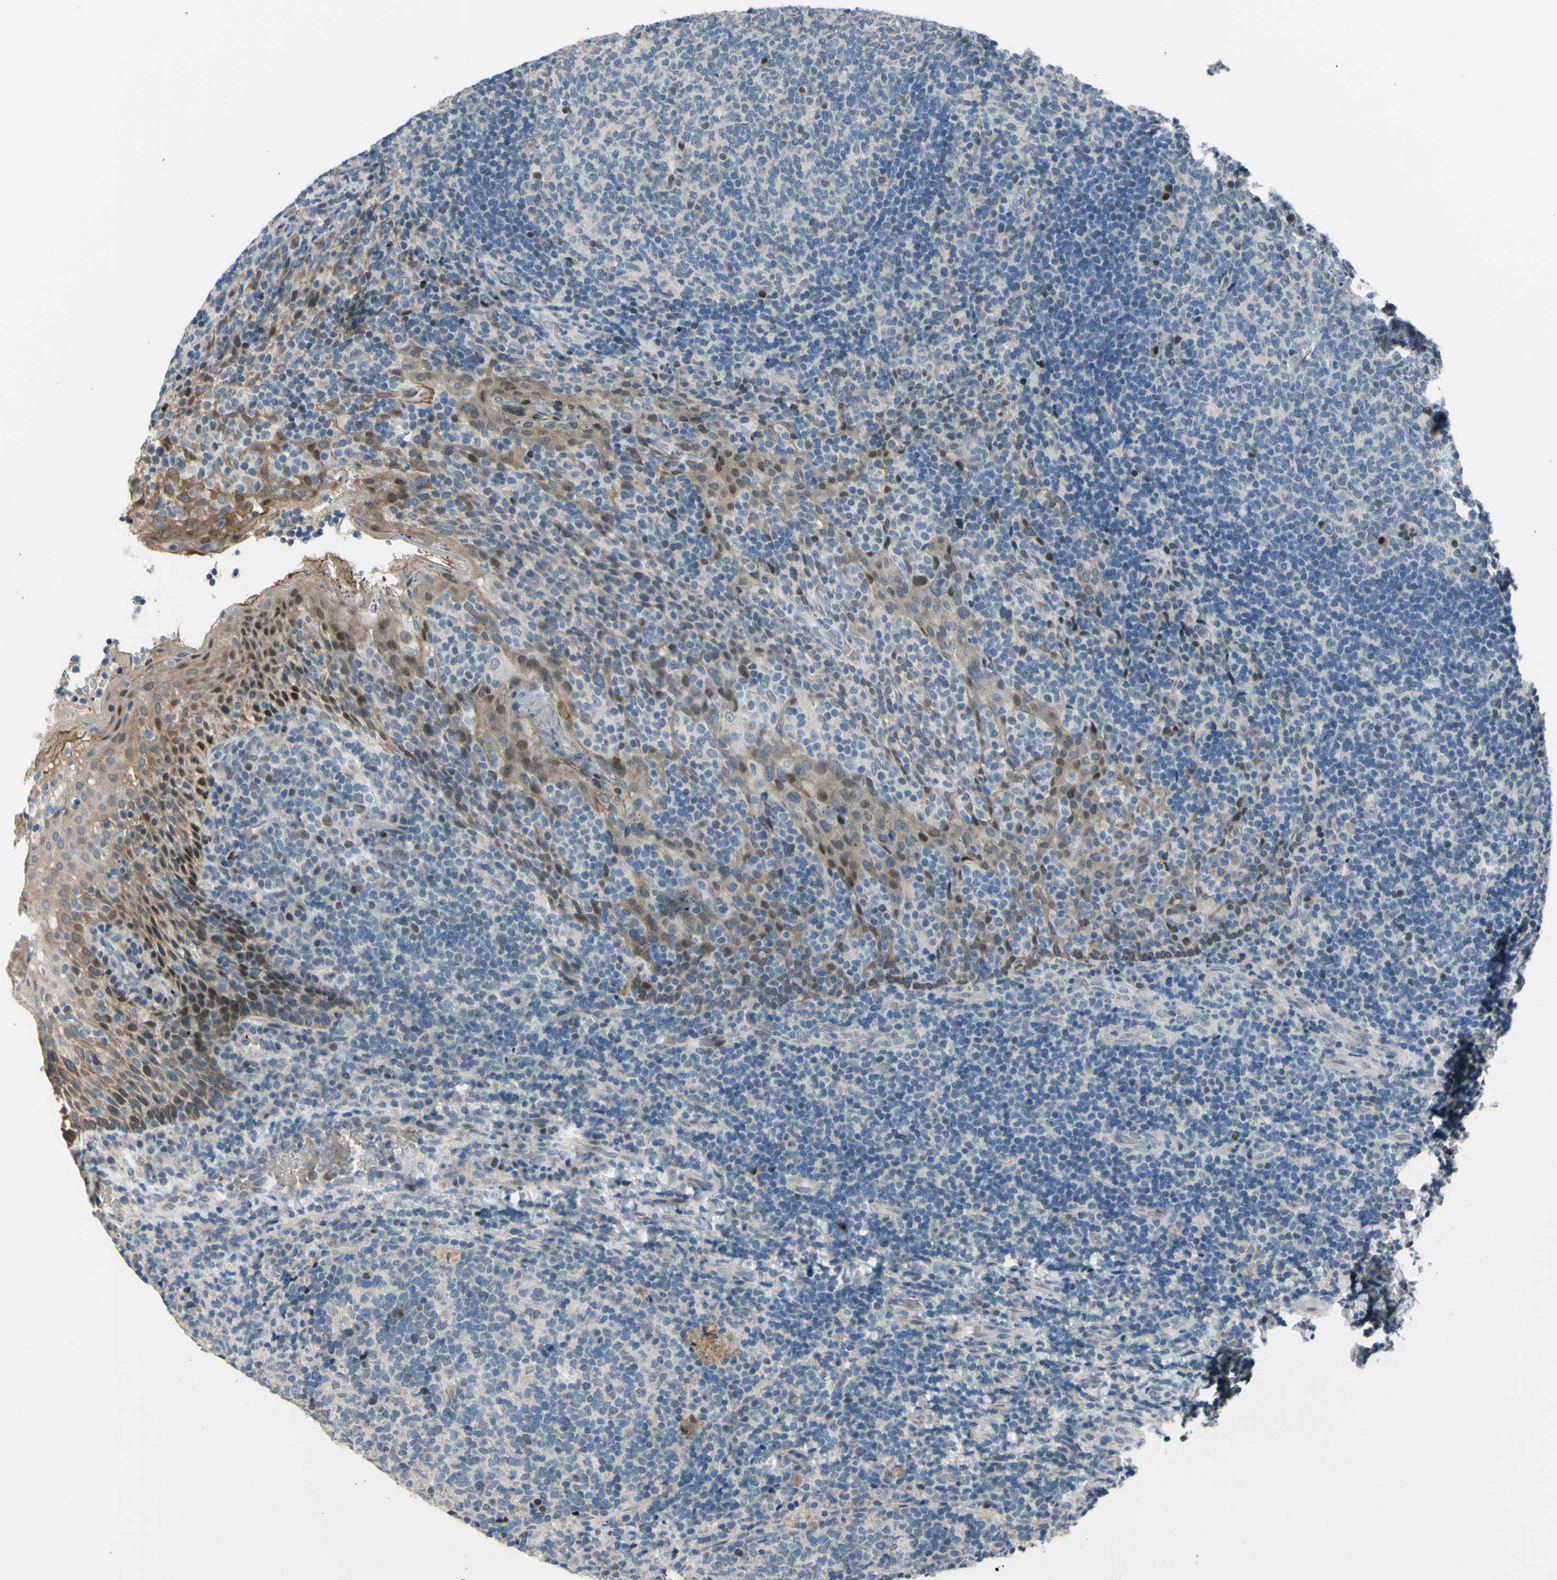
{"staining": {"intensity": "moderate", "quantity": "<25%", "location": "nuclear"}, "tissue": "tonsil", "cell_type": "Germinal center cells", "image_type": "normal", "snomed": [{"axis": "morphology", "description": "Normal tissue, NOS"}, {"axis": "topography", "description": "Tonsil"}], "caption": "Protein expression analysis of unremarkable tonsil displays moderate nuclear positivity in about <25% of germinal center cells.", "gene": "ZNF184", "patient": {"sex": "male", "age": 17}}